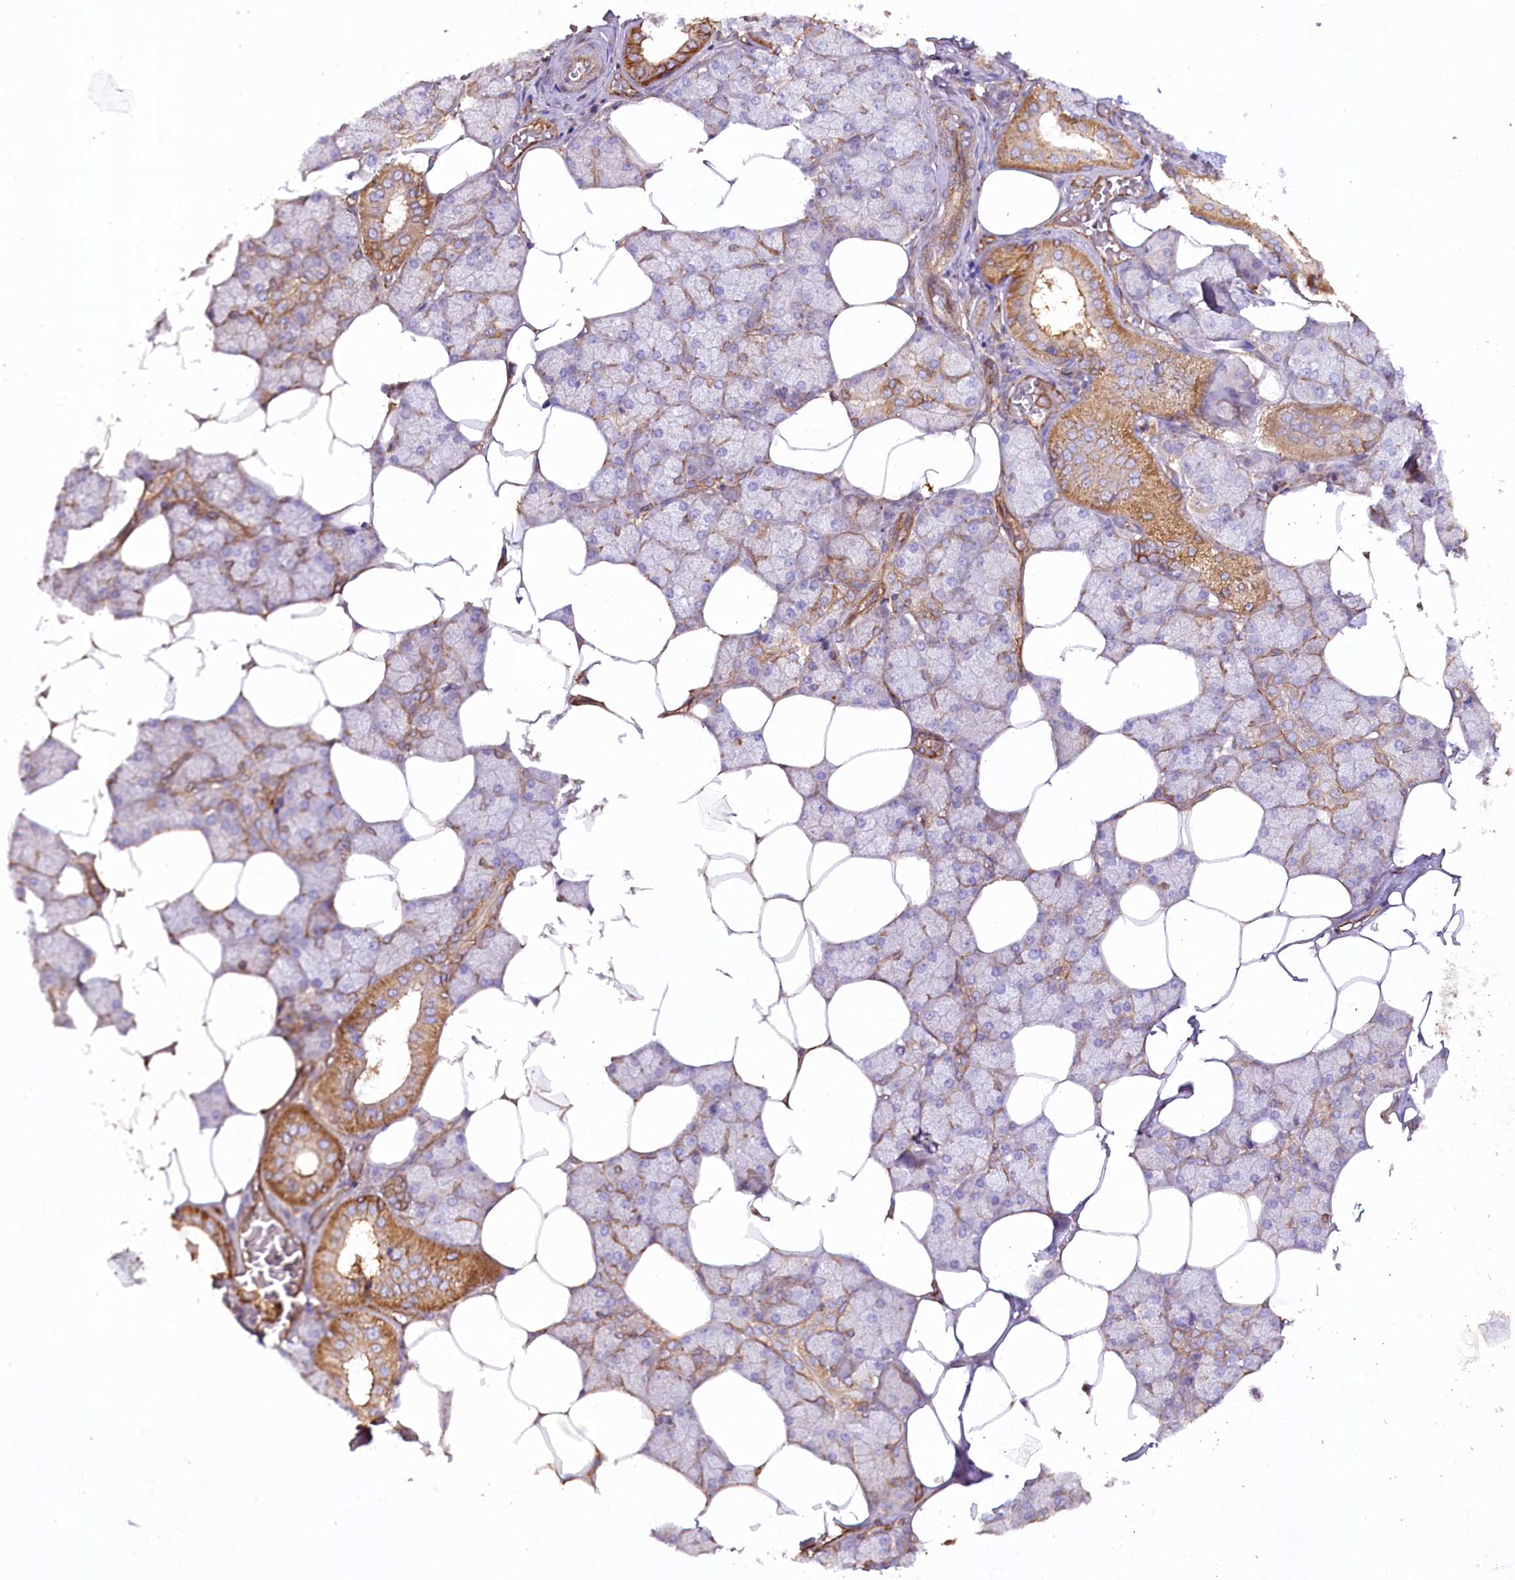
{"staining": {"intensity": "moderate", "quantity": "<25%", "location": "cytoplasmic/membranous"}, "tissue": "salivary gland", "cell_type": "Glandular cells", "image_type": "normal", "snomed": [{"axis": "morphology", "description": "Normal tissue, NOS"}, {"axis": "topography", "description": "Salivary gland"}], "caption": "This image demonstrates normal salivary gland stained with immunohistochemistry to label a protein in brown. The cytoplasmic/membranous of glandular cells show moderate positivity for the protein. Nuclei are counter-stained blue.", "gene": "SYNPO2", "patient": {"sex": "male", "age": 62}}